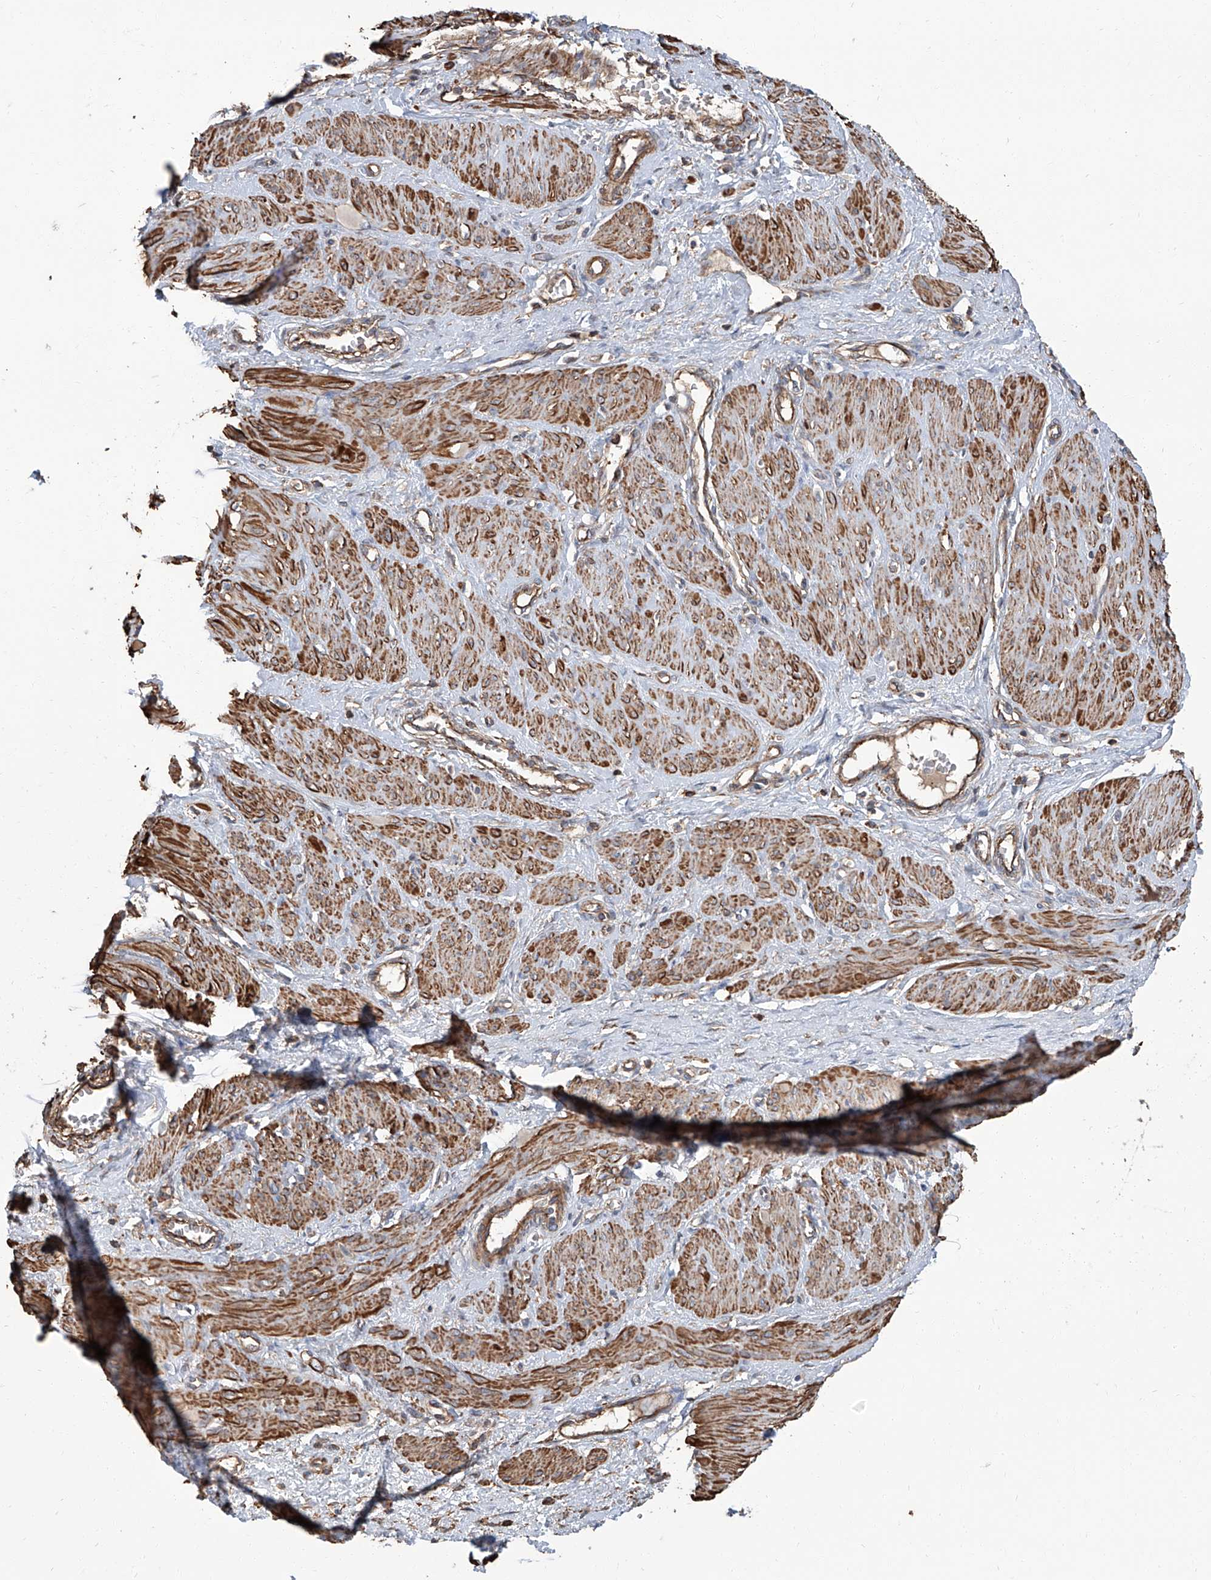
{"staining": {"intensity": "moderate", "quantity": ">75%", "location": "cytoplasmic/membranous"}, "tissue": "smooth muscle", "cell_type": "Smooth muscle cells", "image_type": "normal", "snomed": [{"axis": "morphology", "description": "Normal tissue, NOS"}, {"axis": "topography", "description": "Endometrium"}], "caption": "About >75% of smooth muscle cells in normal smooth muscle display moderate cytoplasmic/membranous protein expression as visualized by brown immunohistochemical staining.", "gene": "PIEZO2", "patient": {"sex": "female", "age": 33}}